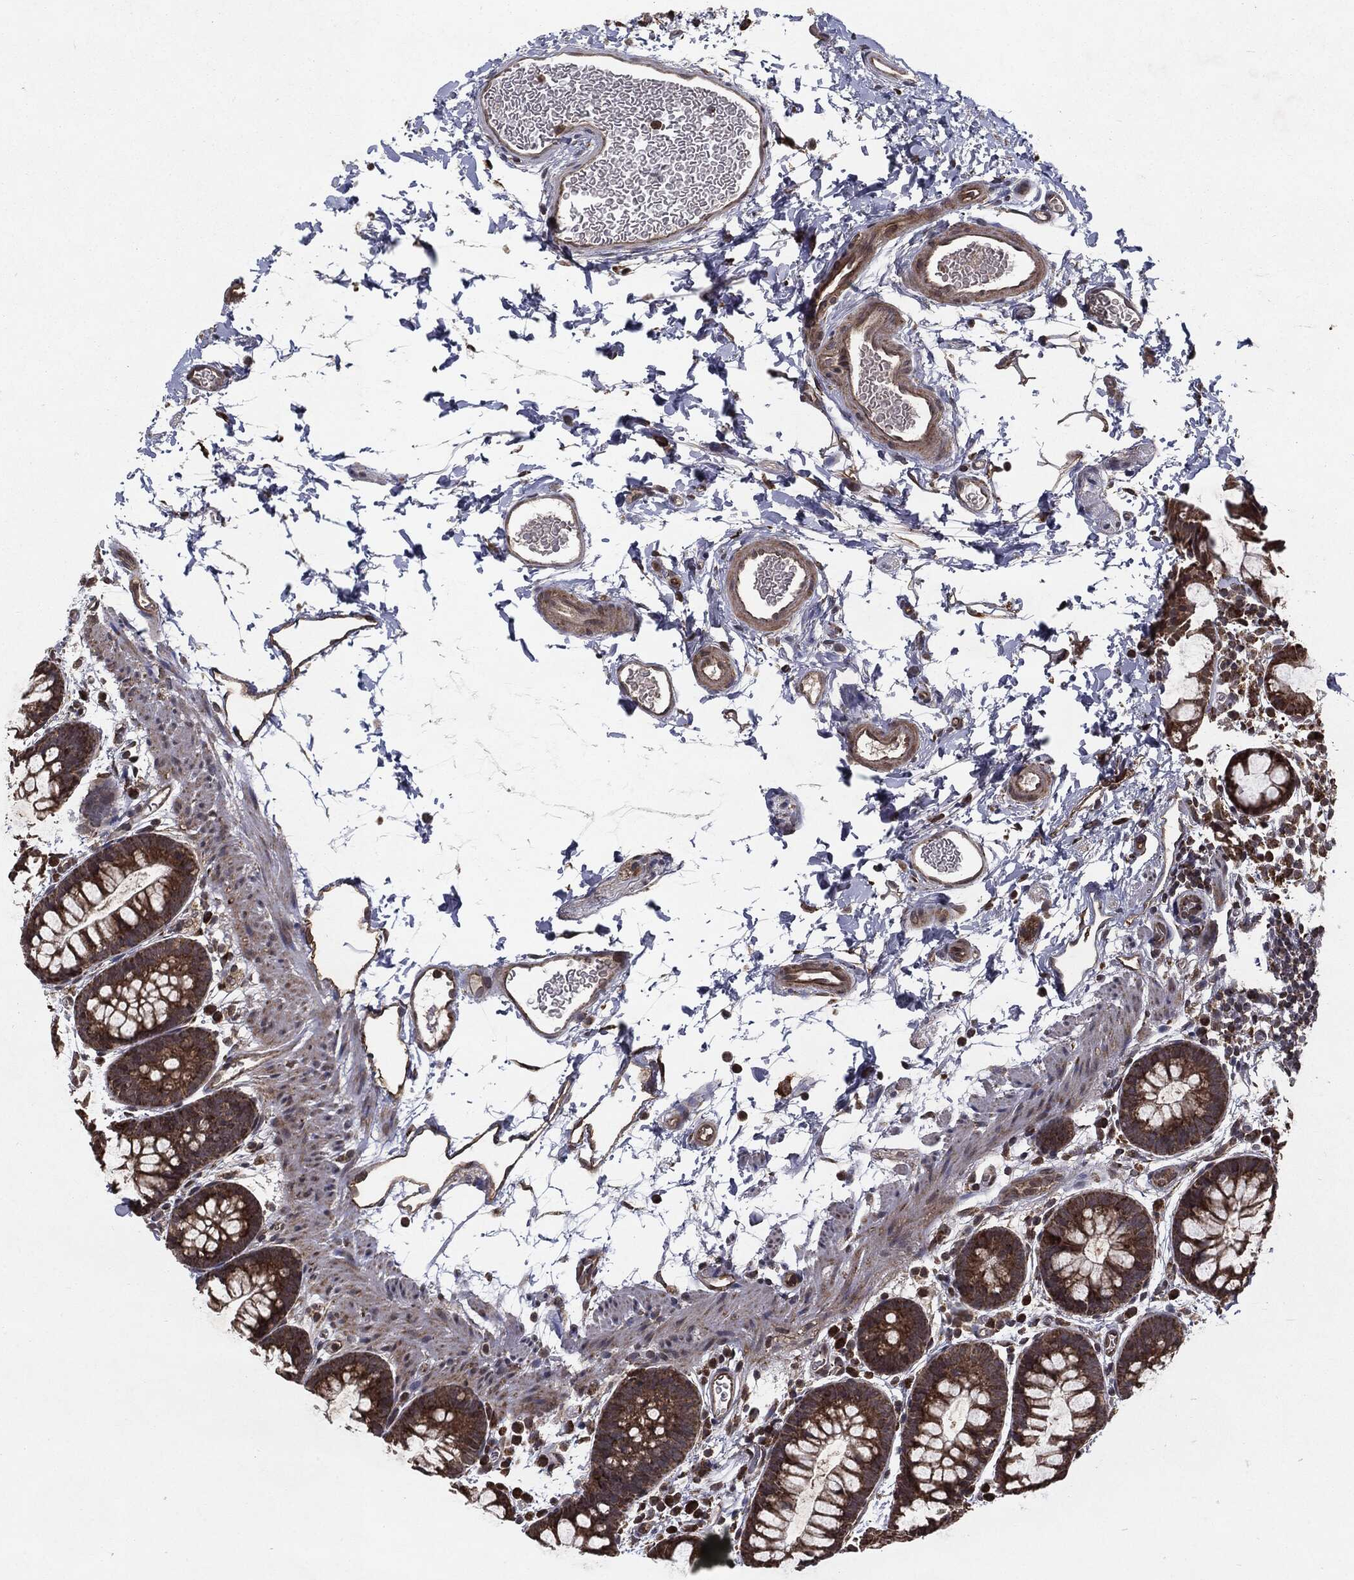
{"staining": {"intensity": "strong", "quantity": ">75%", "location": "cytoplasmic/membranous"}, "tissue": "rectum", "cell_type": "Glandular cells", "image_type": "normal", "snomed": [{"axis": "morphology", "description": "Normal tissue, NOS"}, {"axis": "topography", "description": "Rectum"}], "caption": "Protein expression analysis of normal rectum exhibits strong cytoplasmic/membranous expression in approximately >75% of glandular cells. The staining was performed using DAB, with brown indicating positive protein expression. Nuclei are stained blue with hematoxylin.", "gene": "HDAC5", "patient": {"sex": "male", "age": 57}}